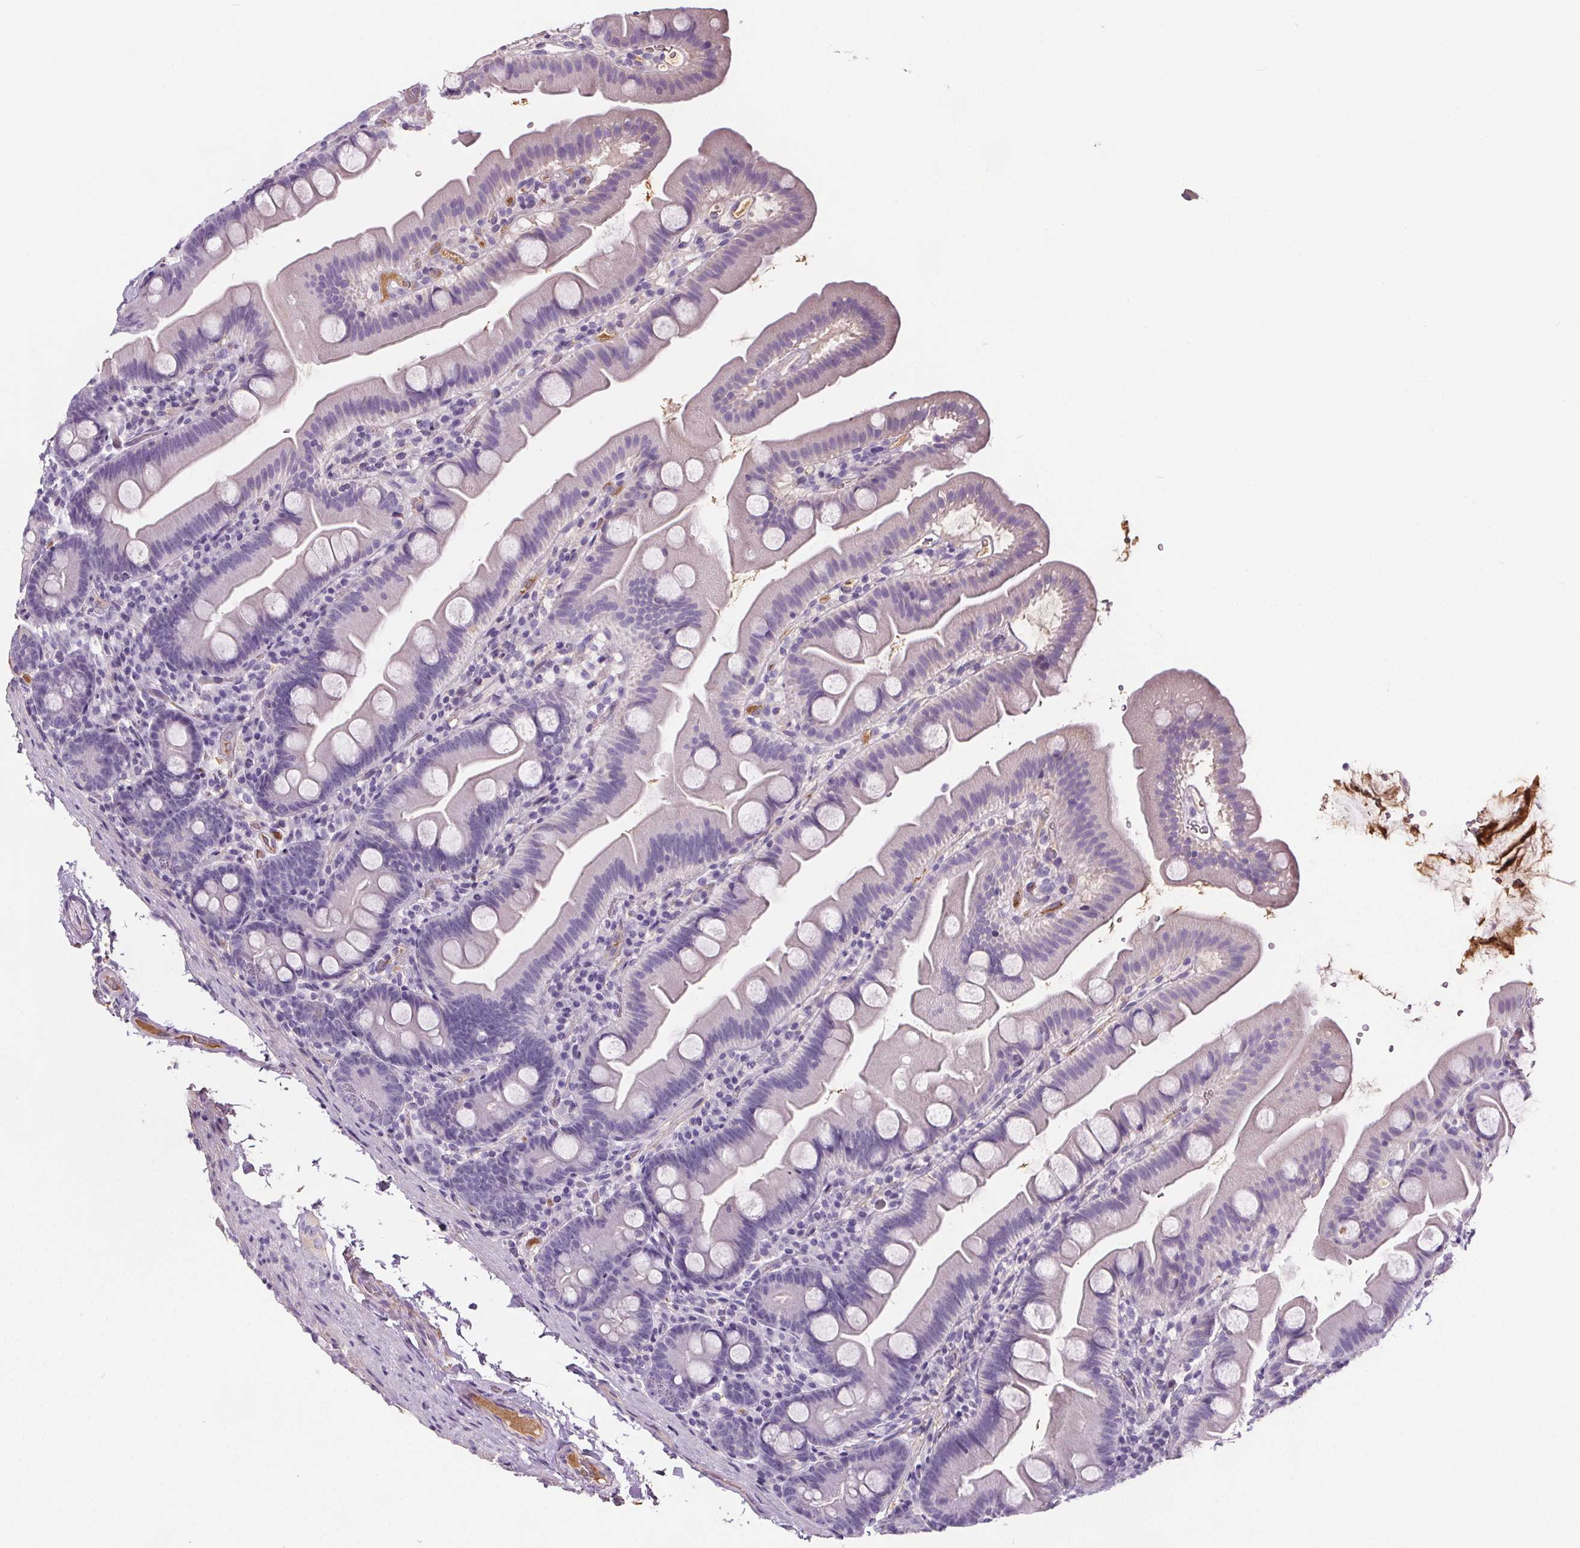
{"staining": {"intensity": "negative", "quantity": "none", "location": "none"}, "tissue": "small intestine", "cell_type": "Glandular cells", "image_type": "normal", "snomed": [{"axis": "morphology", "description": "Normal tissue, NOS"}, {"axis": "topography", "description": "Small intestine"}], "caption": "DAB (3,3'-diaminobenzidine) immunohistochemical staining of normal human small intestine displays no significant expression in glandular cells.", "gene": "CD5L", "patient": {"sex": "female", "age": 68}}